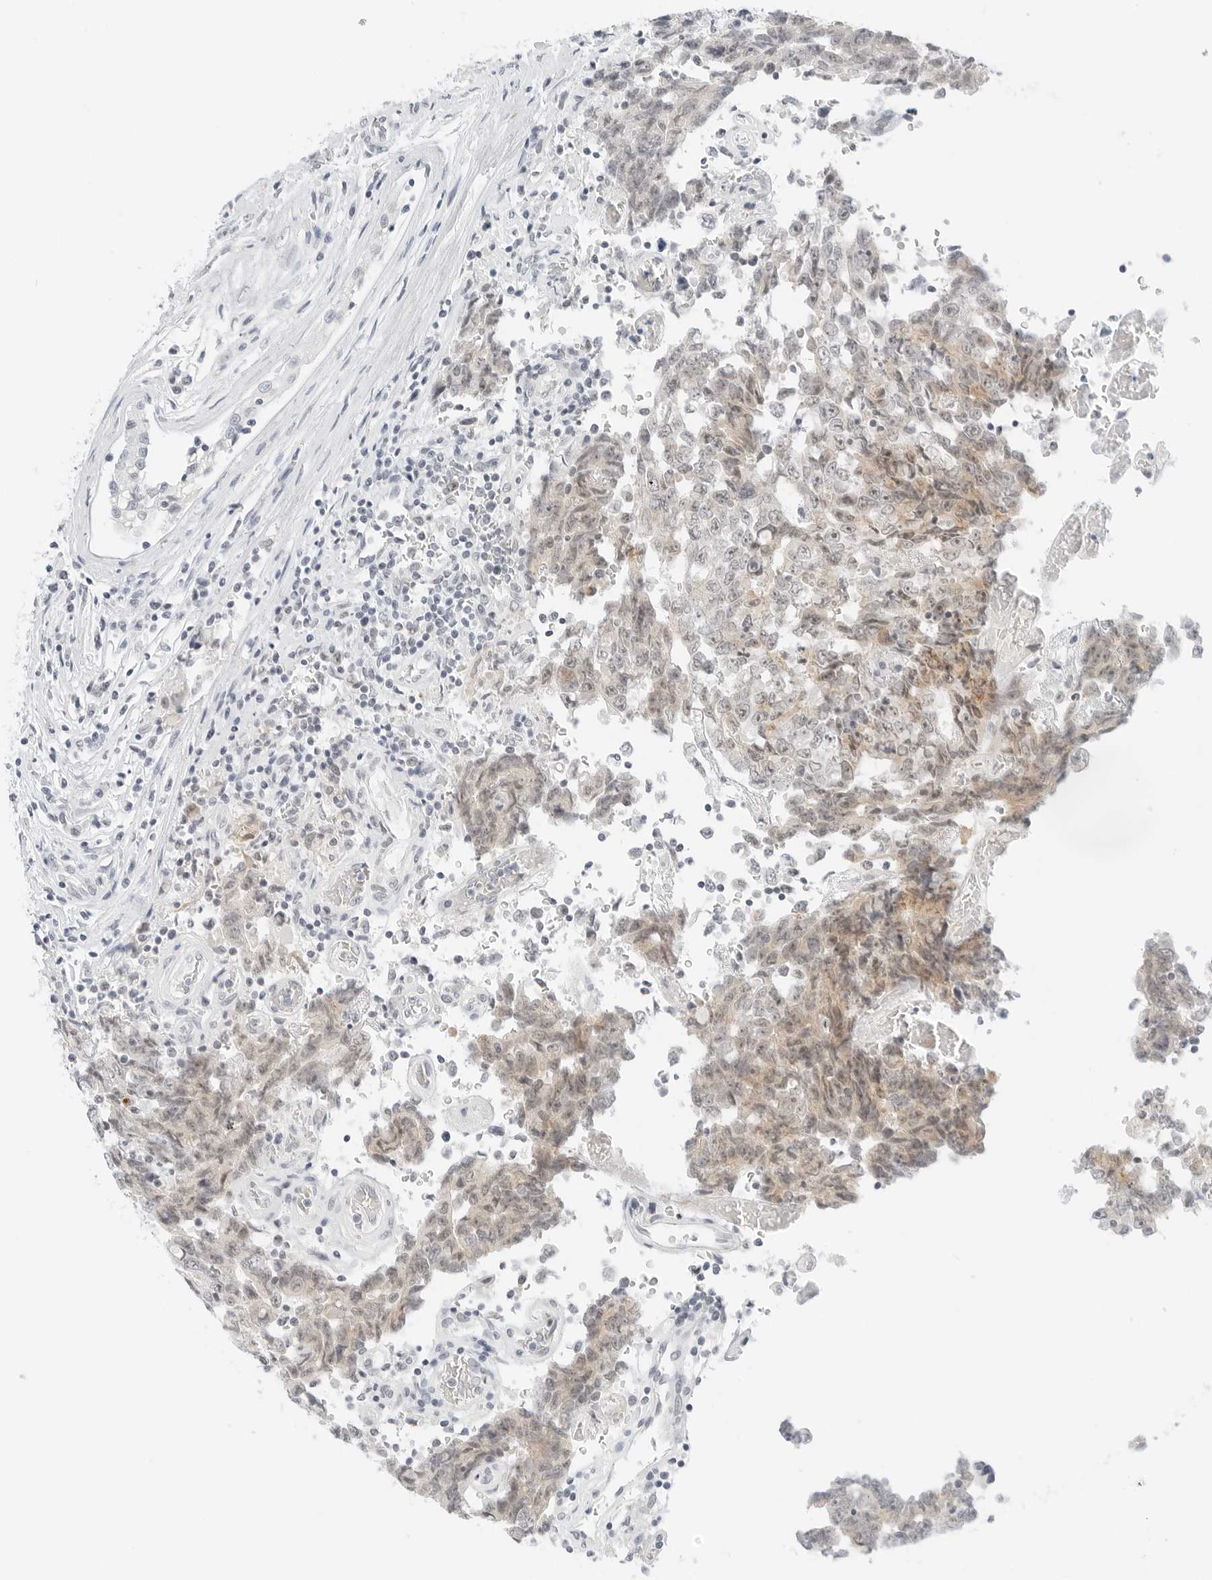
{"staining": {"intensity": "weak", "quantity": "<25%", "location": "cytoplasmic/membranous,nuclear"}, "tissue": "testis cancer", "cell_type": "Tumor cells", "image_type": "cancer", "snomed": [{"axis": "morphology", "description": "Carcinoma, Embryonal, NOS"}, {"axis": "topography", "description": "Testis"}], "caption": "Immunohistochemical staining of testis embryonal carcinoma reveals no significant staining in tumor cells.", "gene": "CCSAP", "patient": {"sex": "male", "age": 26}}